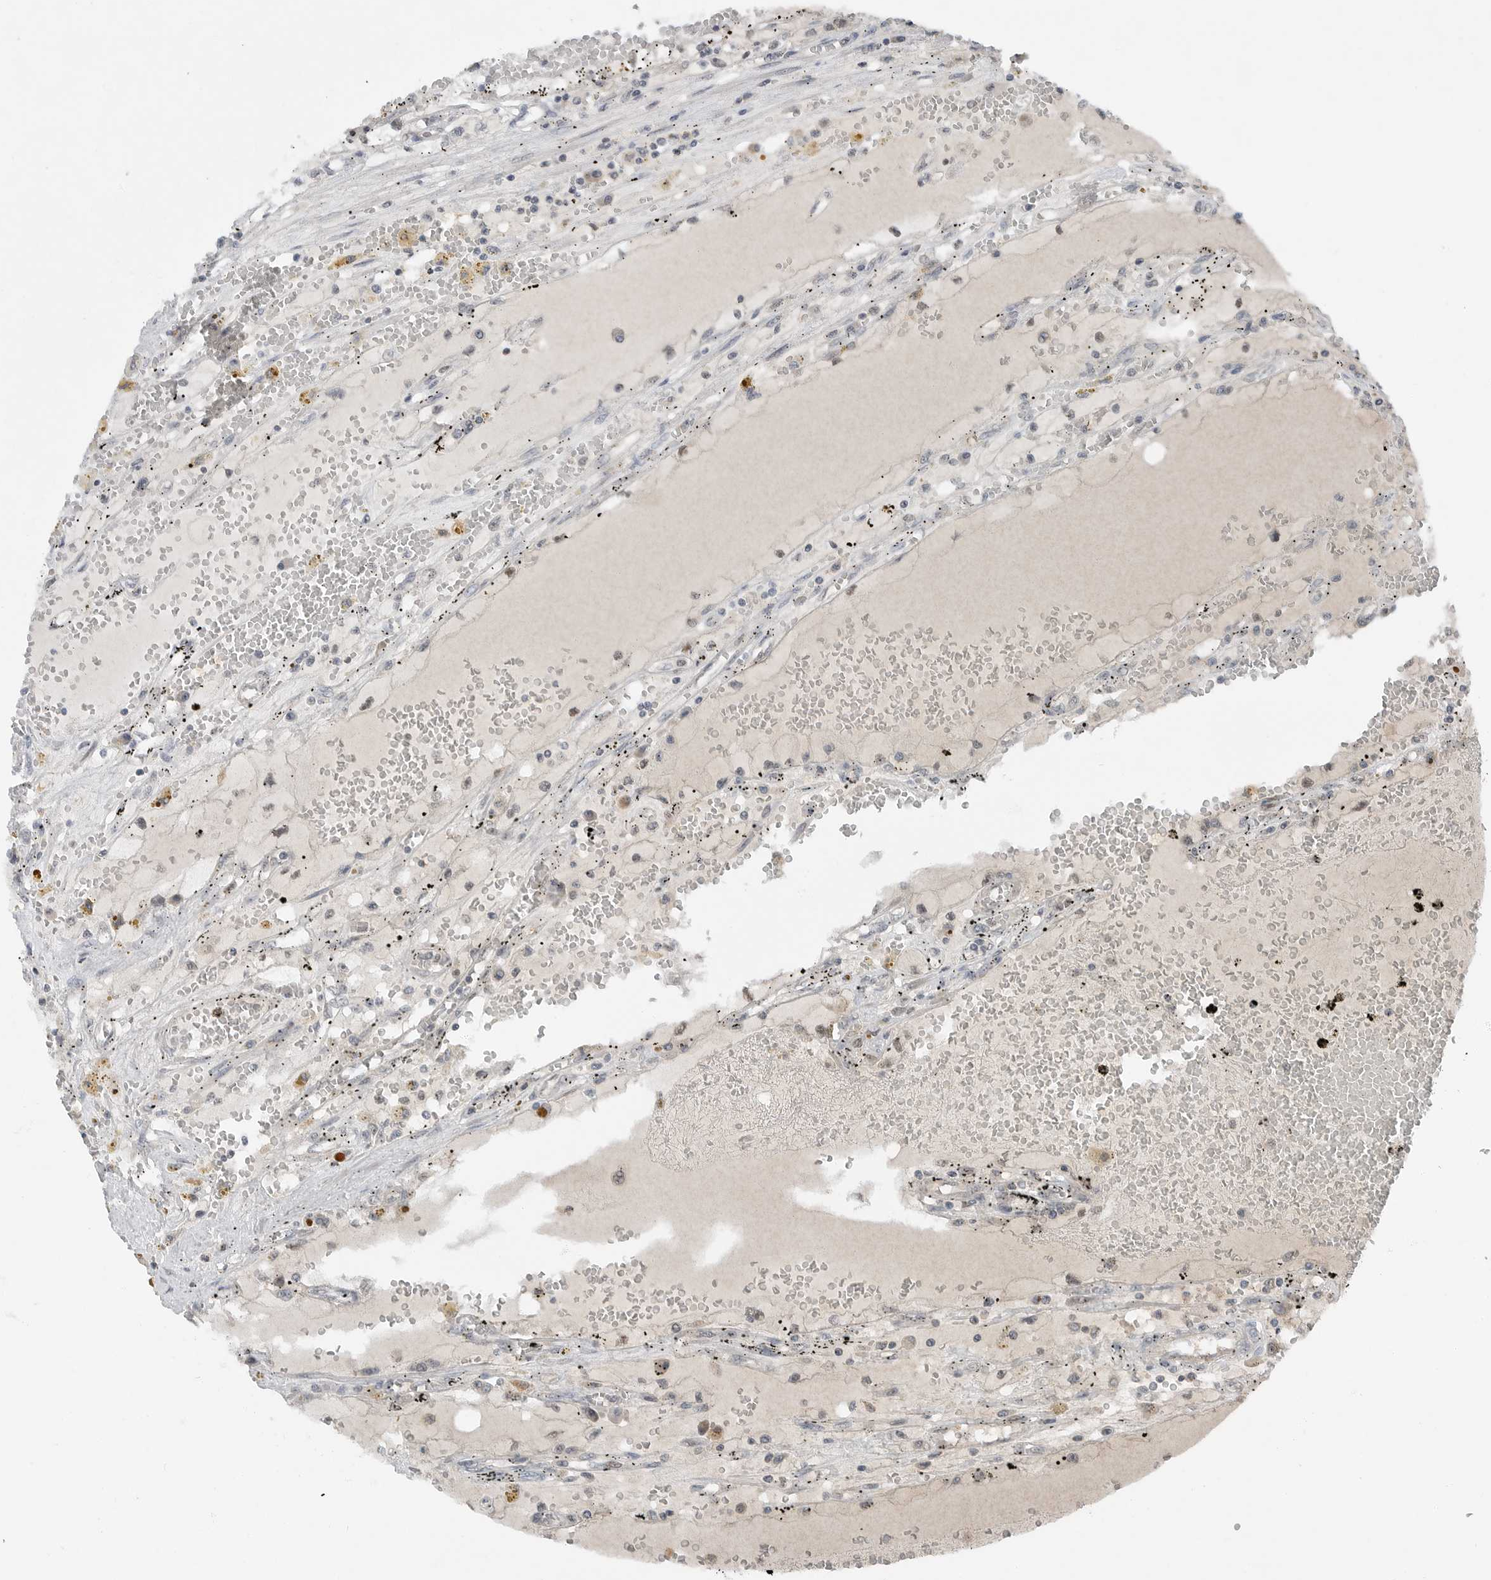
{"staining": {"intensity": "negative", "quantity": "none", "location": "none"}, "tissue": "renal cancer", "cell_type": "Tumor cells", "image_type": "cancer", "snomed": [{"axis": "morphology", "description": "Adenocarcinoma, NOS"}, {"axis": "topography", "description": "Kidney"}], "caption": "An image of human renal cancer is negative for staining in tumor cells.", "gene": "MFAP3L", "patient": {"sex": "male", "age": 56}}